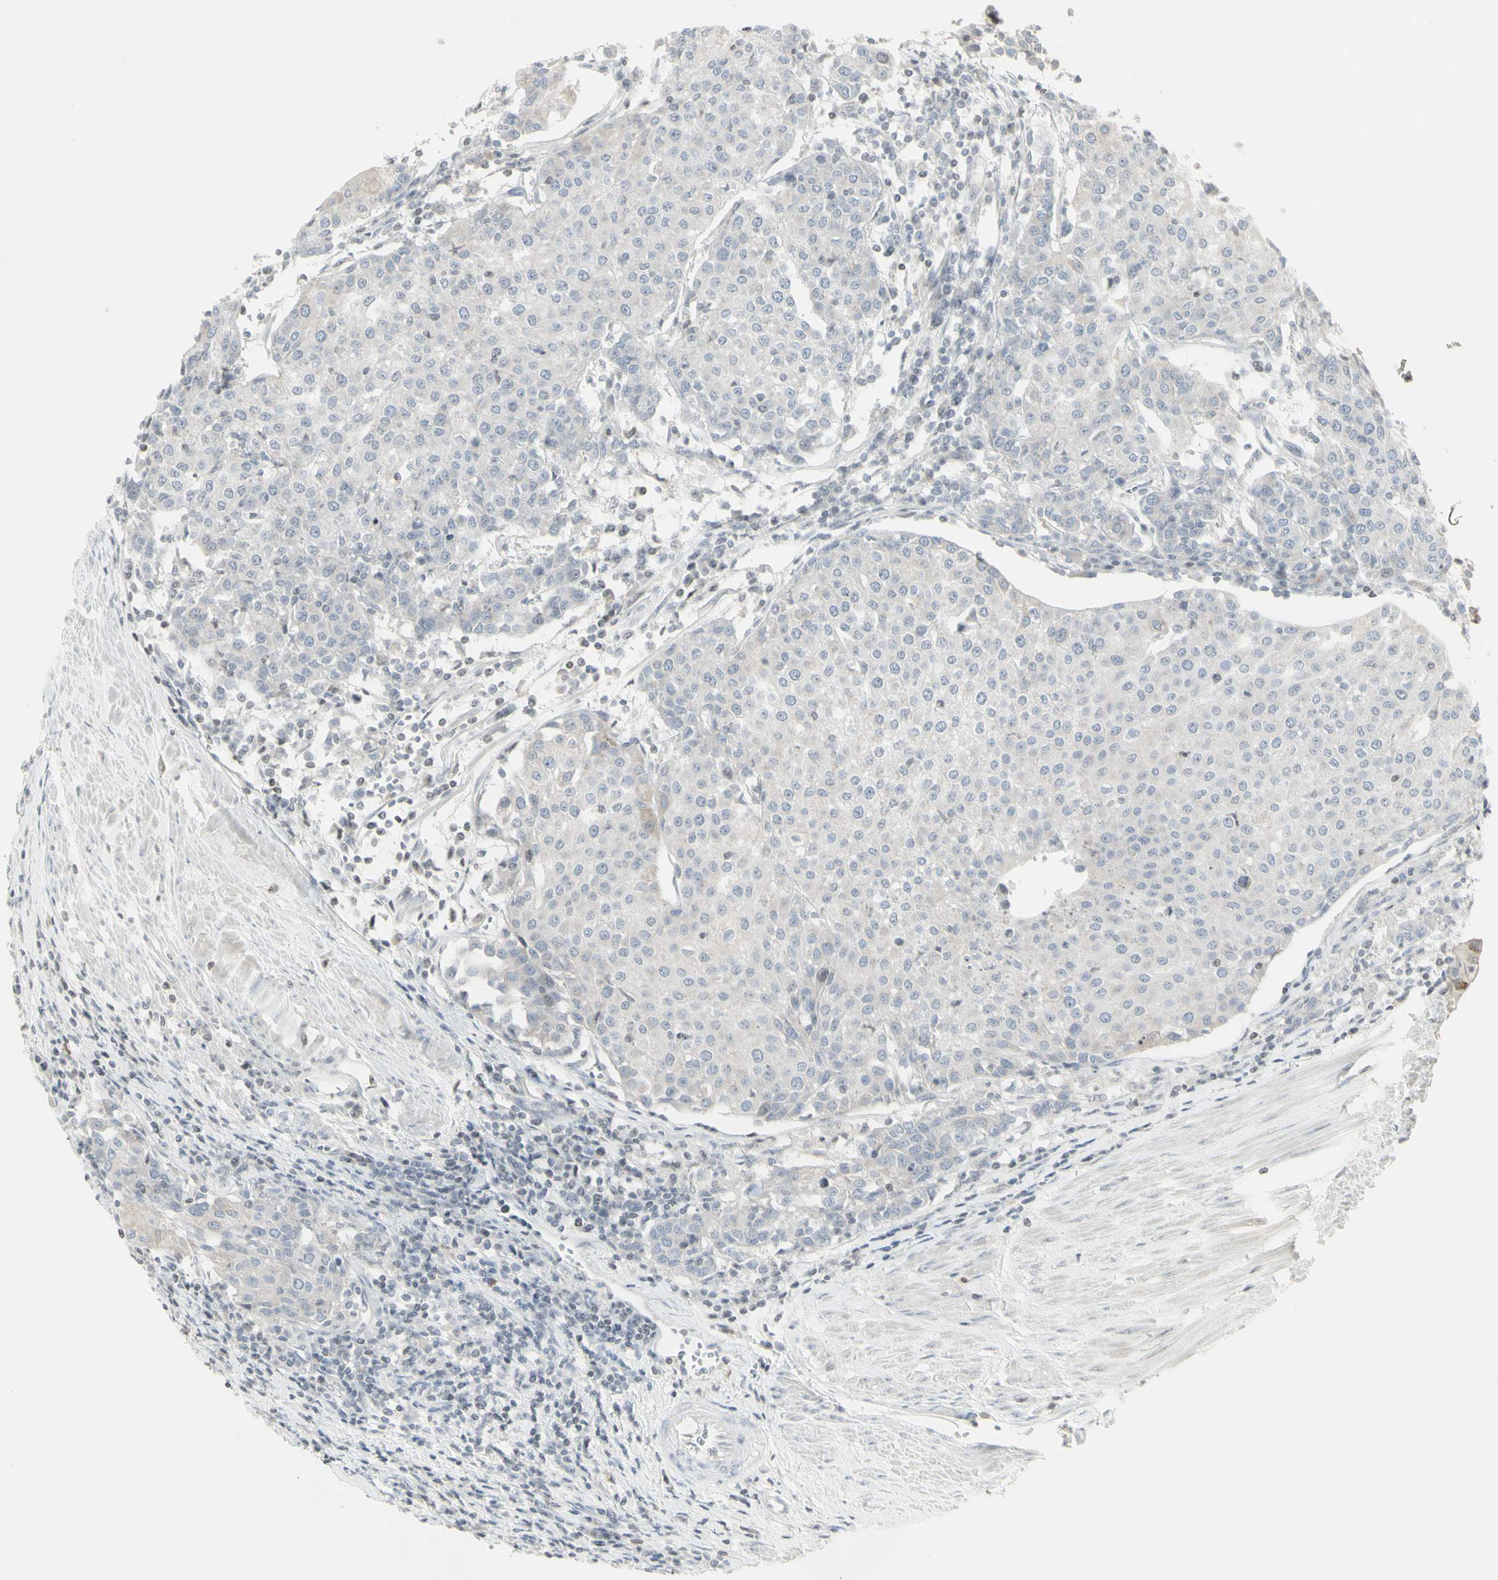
{"staining": {"intensity": "negative", "quantity": "none", "location": "none"}, "tissue": "urothelial cancer", "cell_type": "Tumor cells", "image_type": "cancer", "snomed": [{"axis": "morphology", "description": "Urothelial carcinoma, High grade"}, {"axis": "topography", "description": "Urinary bladder"}], "caption": "Immunohistochemical staining of human urothelial cancer displays no significant staining in tumor cells. The staining was performed using DAB to visualize the protein expression in brown, while the nuclei were stained in blue with hematoxylin (Magnification: 20x).", "gene": "MUC5AC", "patient": {"sex": "female", "age": 85}}